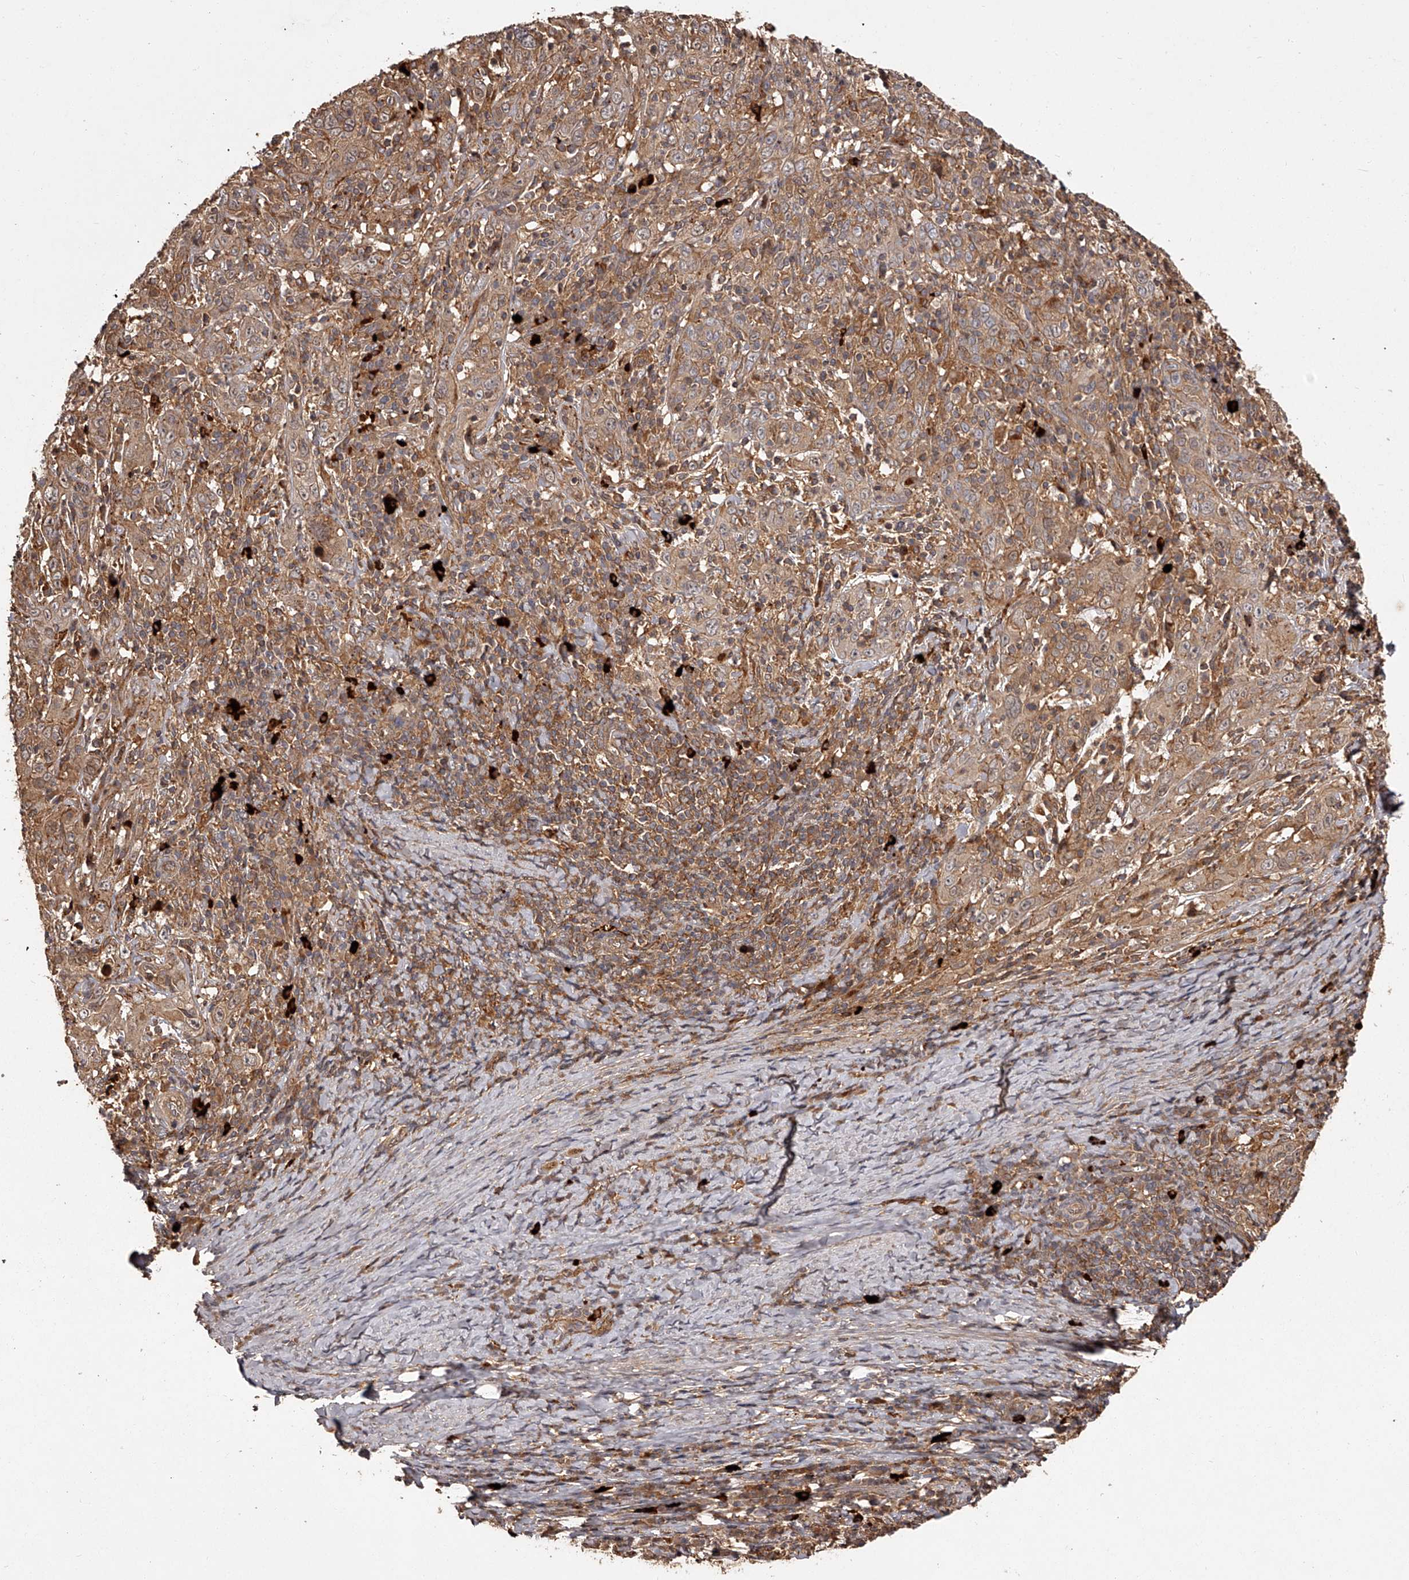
{"staining": {"intensity": "moderate", "quantity": ">75%", "location": "cytoplasmic/membranous"}, "tissue": "cervical cancer", "cell_type": "Tumor cells", "image_type": "cancer", "snomed": [{"axis": "morphology", "description": "Squamous cell carcinoma, NOS"}, {"axis": "topography", "description": "Cervix"}], "caption": "Immunohistochemistry micrograph of squamous cell carcinoma (cervical) stained for a protein (brown), which exhibits medium levels of moderate cytoplasmic/membranous staining in about >75% of tumor cells.", "gene": "CRYZL1", "patient": {"sex": "female", "age": 46}}